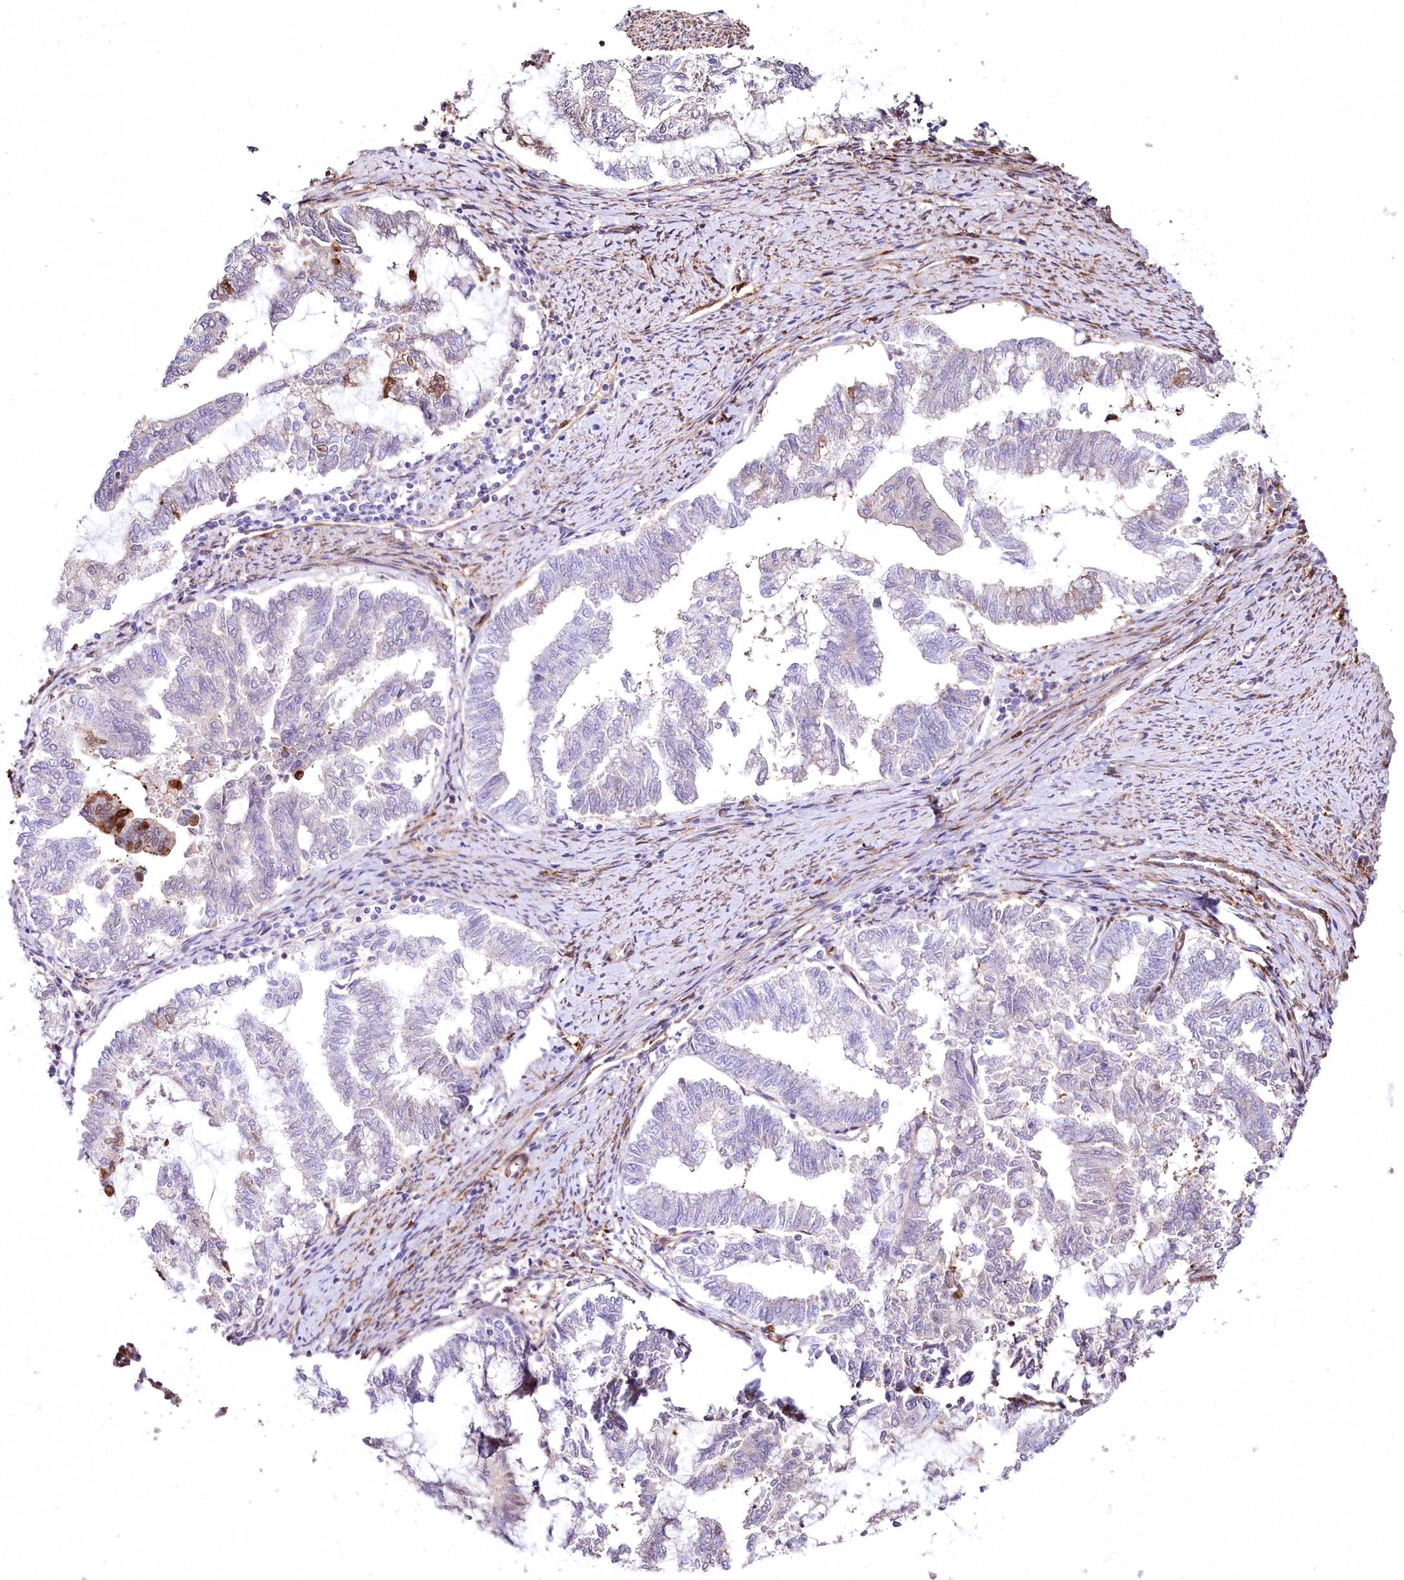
{"staining": {"intensity": "negative", "quantity": "none", "location": "none"}, "tissue": "endometrial cancer", "cell_type": "Tumor cells", "image_type": "cancer", "snomed": [{"axis": "morphology", "description": "Adenocarcinoma, NOS"}, {"axis": "topography", "description": "Endometrium"}], "caption": "Immunohistochemistry (IHC) photomicrograph of endometrial cancer stained for a protein (brown), which shows no expression in tumor cells. The staining was performed using DAB (3,3'-diaminobenzidine) to visualize the protein expression in brown, while the nuclei were stained in blue with hematoxylin (Magnification: 20x).", "gene": "PTMS", "patient": {"sex": "female", "age": 79}}